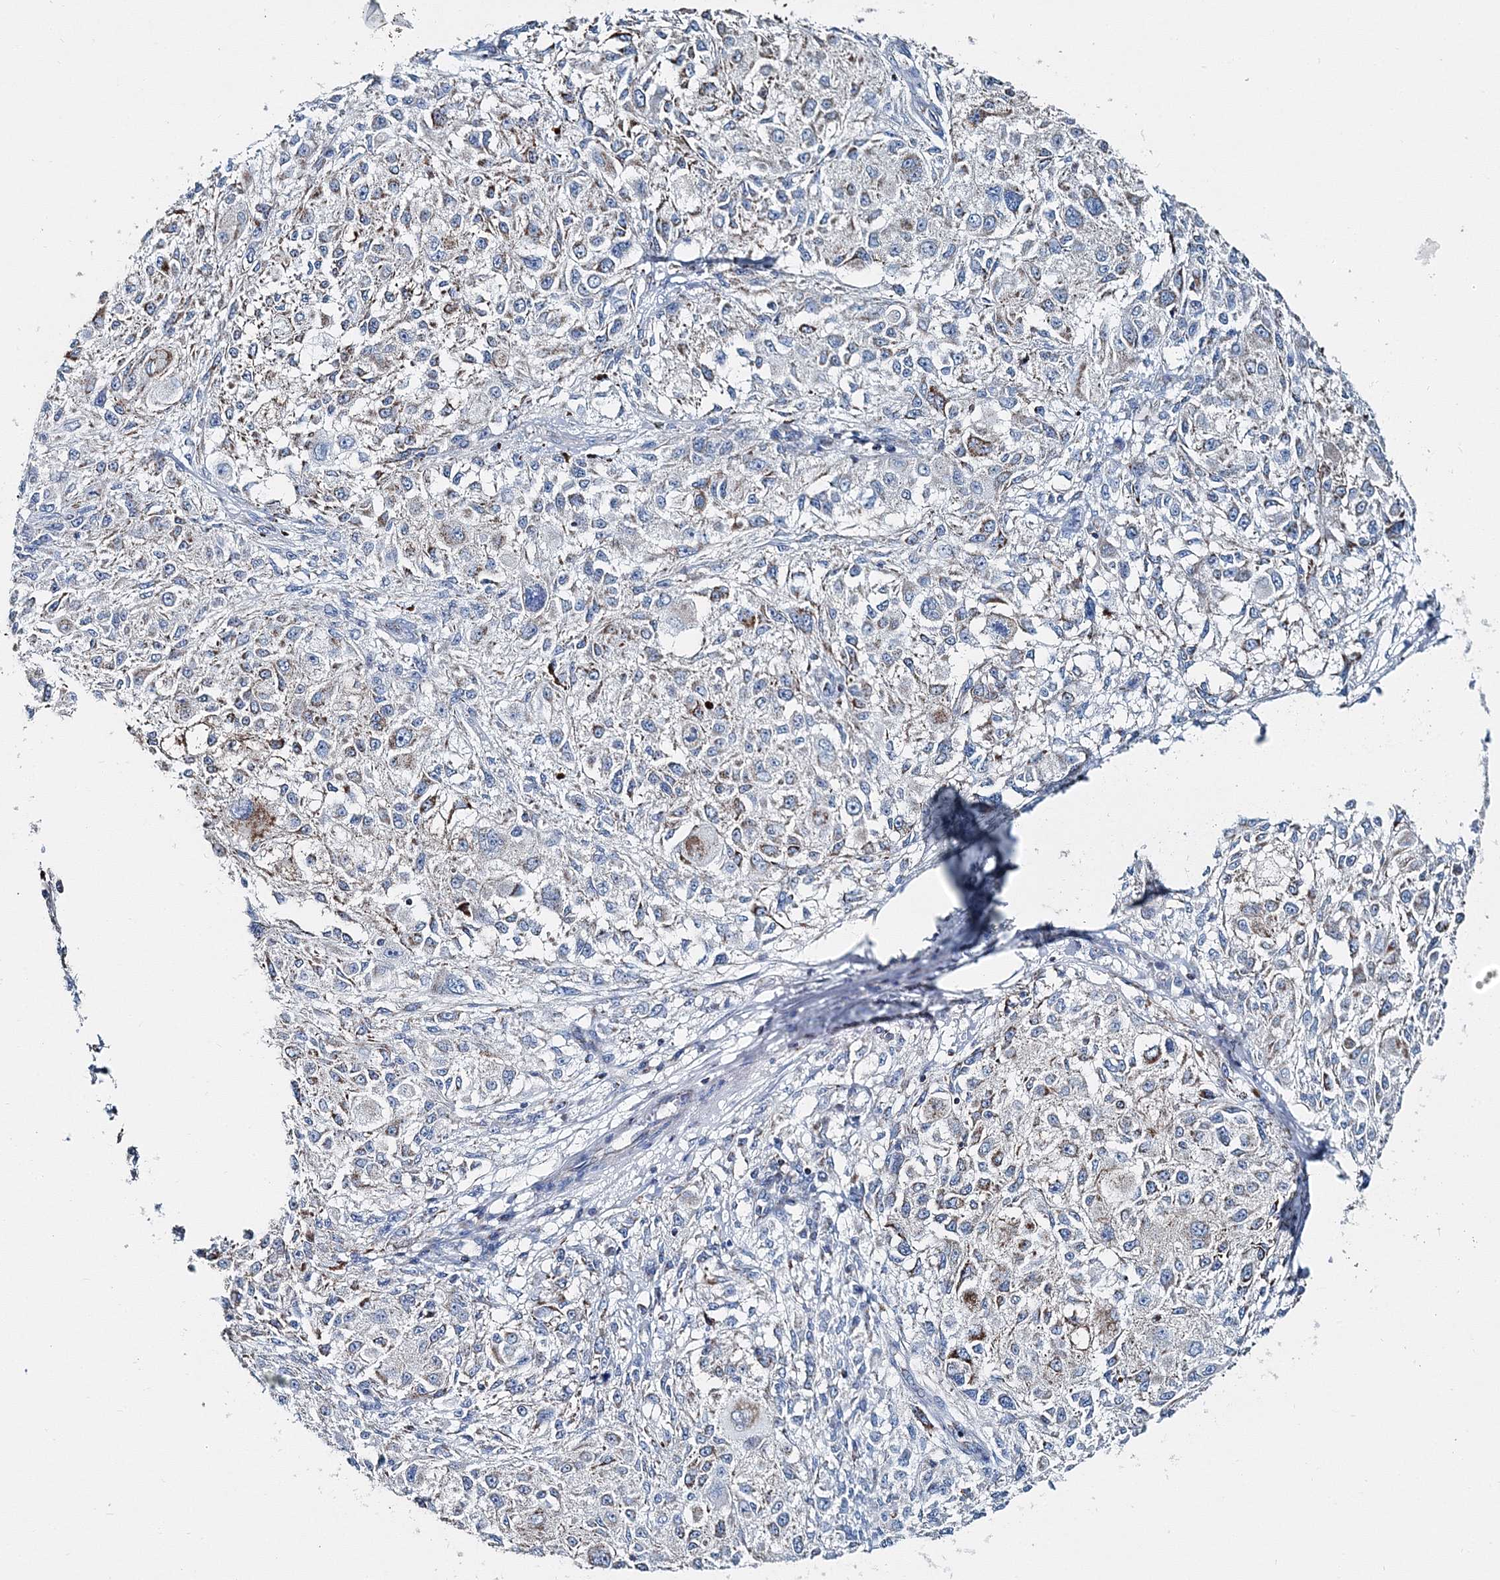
{"staining": {"intensity": "weak", "quantity": "<25%", "location": "cytoplasmic/membranous"}, "tissue": "melanoma", "cell_type": "Tumor cells", "image_type": "cancer", "snomed": [{"axis": "morphology", "description": "Necrosis, NOS"}, {"axis": "morphology", "description": "Malignant melanoma, NOS"}, {"axis": "topography", "description": "Skin"}], "caption": "IHC of human melanoma exhibits no staining in tumor cells.", "gene": "GABARAPL2", "patient": {"sex": "female", "age": 87}}